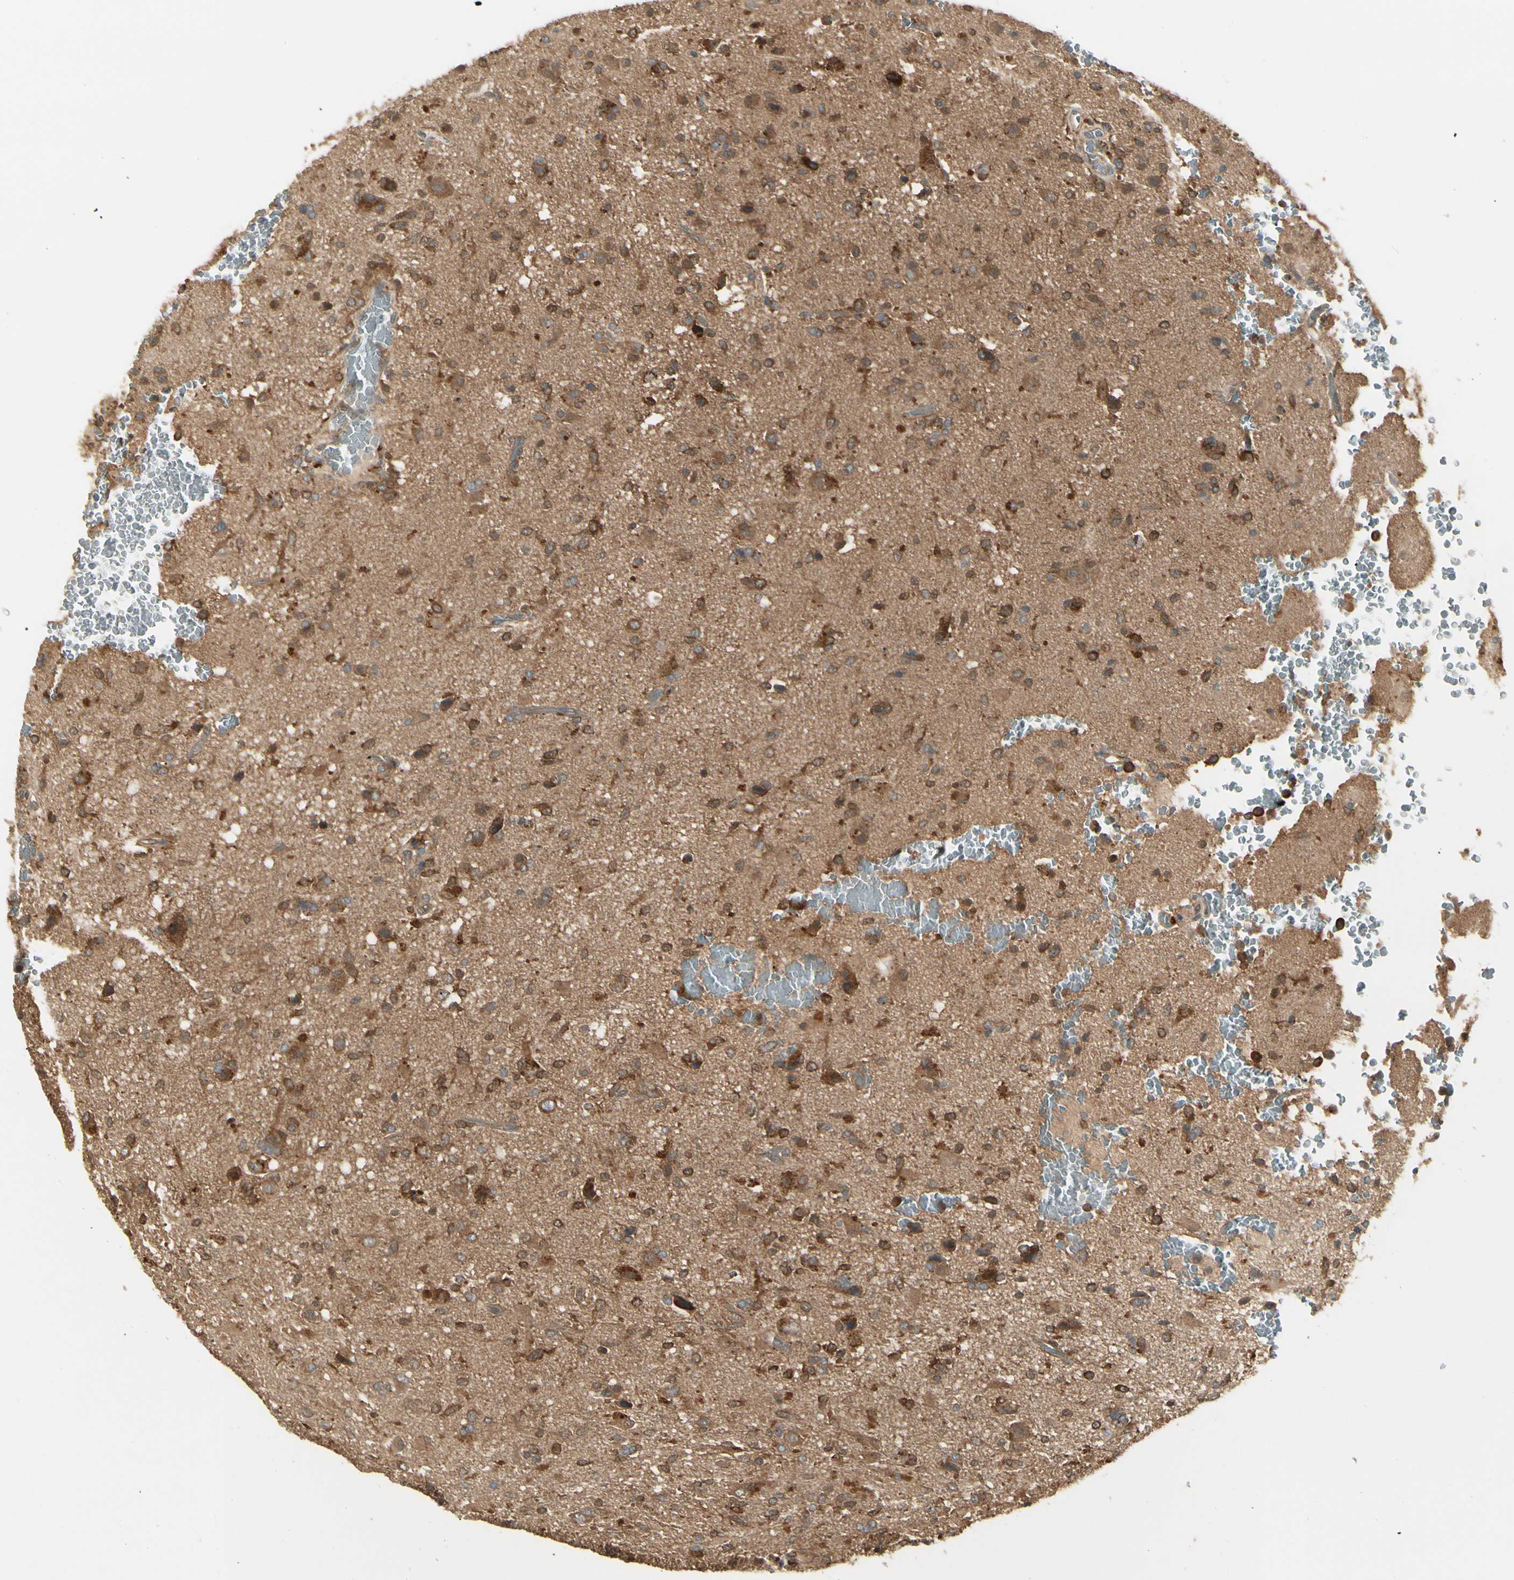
{"staining": {"intensity": "strong", "quantity": ">75%", "location": "cytoplasmic/membranous"}, "tissue": "glioma", "cell_type": "Tumor cells", "image_type": "cancer", "snomed": [{"axis": "morphology", "description": "Glioma, malignant, High grade"}, {"axis": "topography", "description": "Brain"}], "caption": "Strong cytoplasmic/membranous protein positivity is identified in approximately >75% of tumor cells in malignant glioma (high-grade).", "gene": "NME1-NME2", "patient": {"sex": "male", "age": 71}}